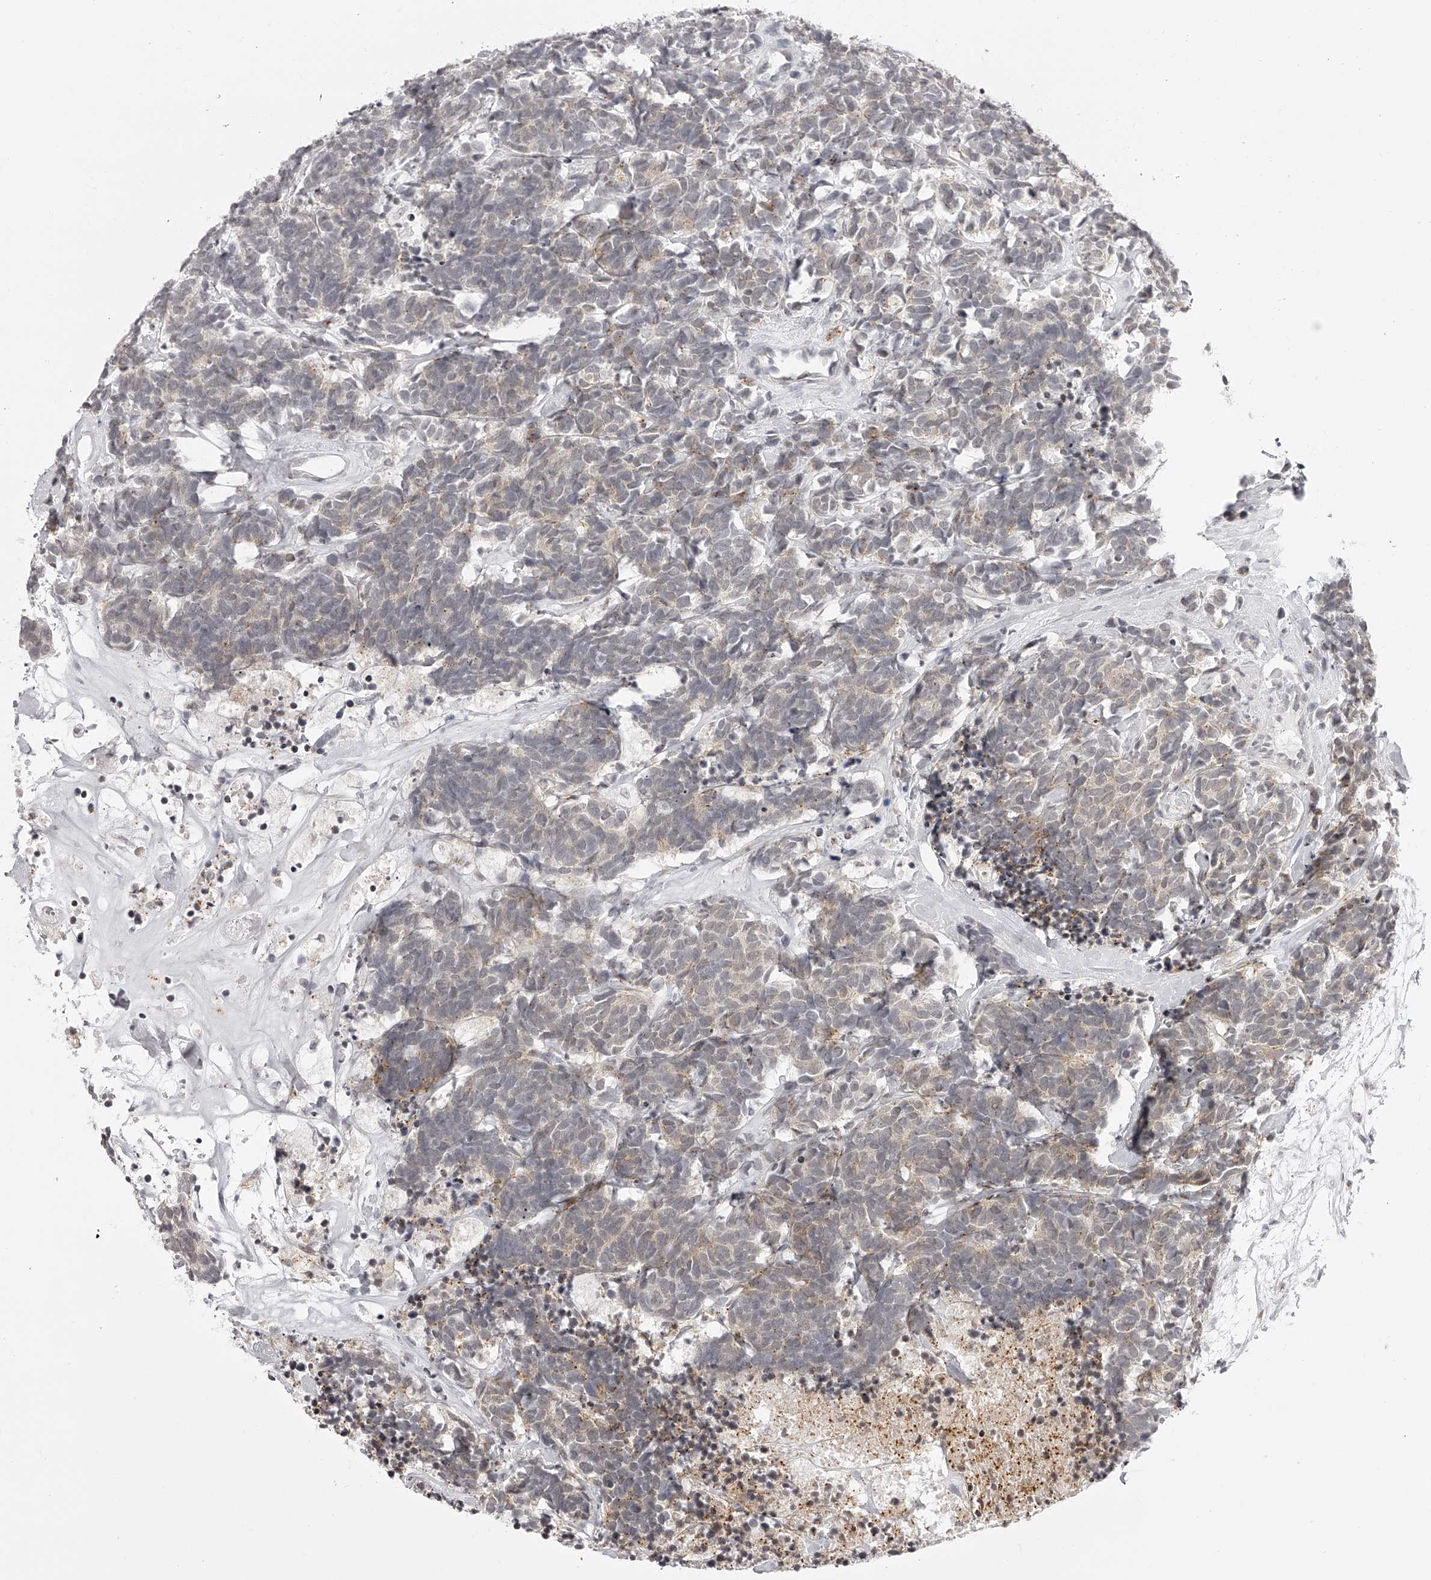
{"staining": {"intensity": "weak", "quantity": "25%-75%", "location": "cytoplasmic/membranous"}, "tissue": "carcinoid", "cell_type": "Tumor cells", "image_type": "cancer", "snomed": [{"axis": "morphology", "description": "Carcinoma, NOS"}, {"axis": "morphology", "description": "Carcinoid, malignant, NOS"}, {"axis": "topography", "description": "Urinary bladder"}], "caption": "Weak cytoplasmic/membranous positivity for a protein is identified in about 25%-75% of tumor cells of carcinoid using immunohistochemistry.", "gene": "PLEKHG1", "patient": {"sex": "male", "age": 57}}